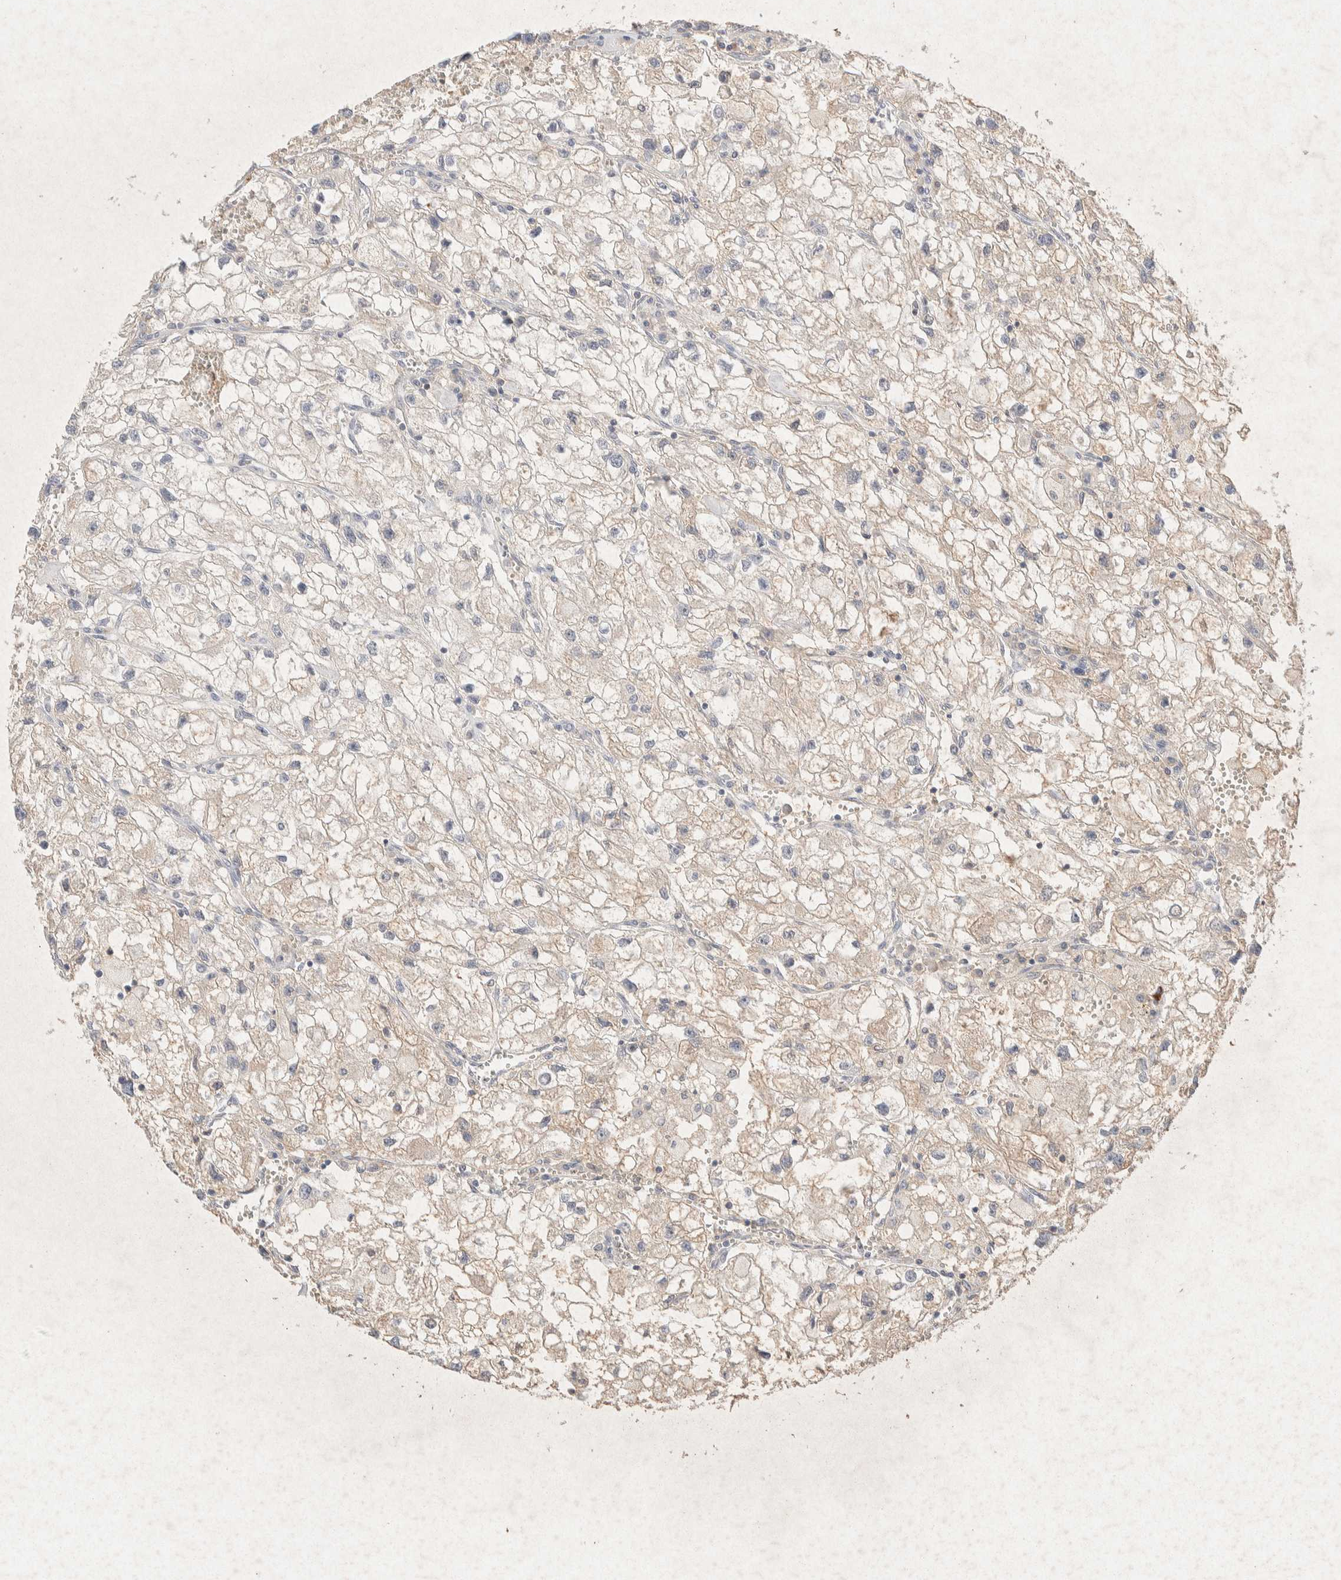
{"staining": {"intensity": "weak", "quantity": "25%-75%", "location": "cytoplasmic/membranous"}, "tissue": "renal cancer", "cell_type": "Tumor cells", "image_type": "cancer", "snomed": [{"axis": "morphology", "description": "Adenocarcinoma, NOS"}, {"axis": "topography", "description": "Kidney"}], "caption": "Immunohistochemical staining of renal adenocarcinoma displays low levels of weak cytoplasmic/membranous protein staining in approximately 25%-75% of tumor cells.", "gene": "GNAI1", "patient": {"sex": "female", "age": 70}}